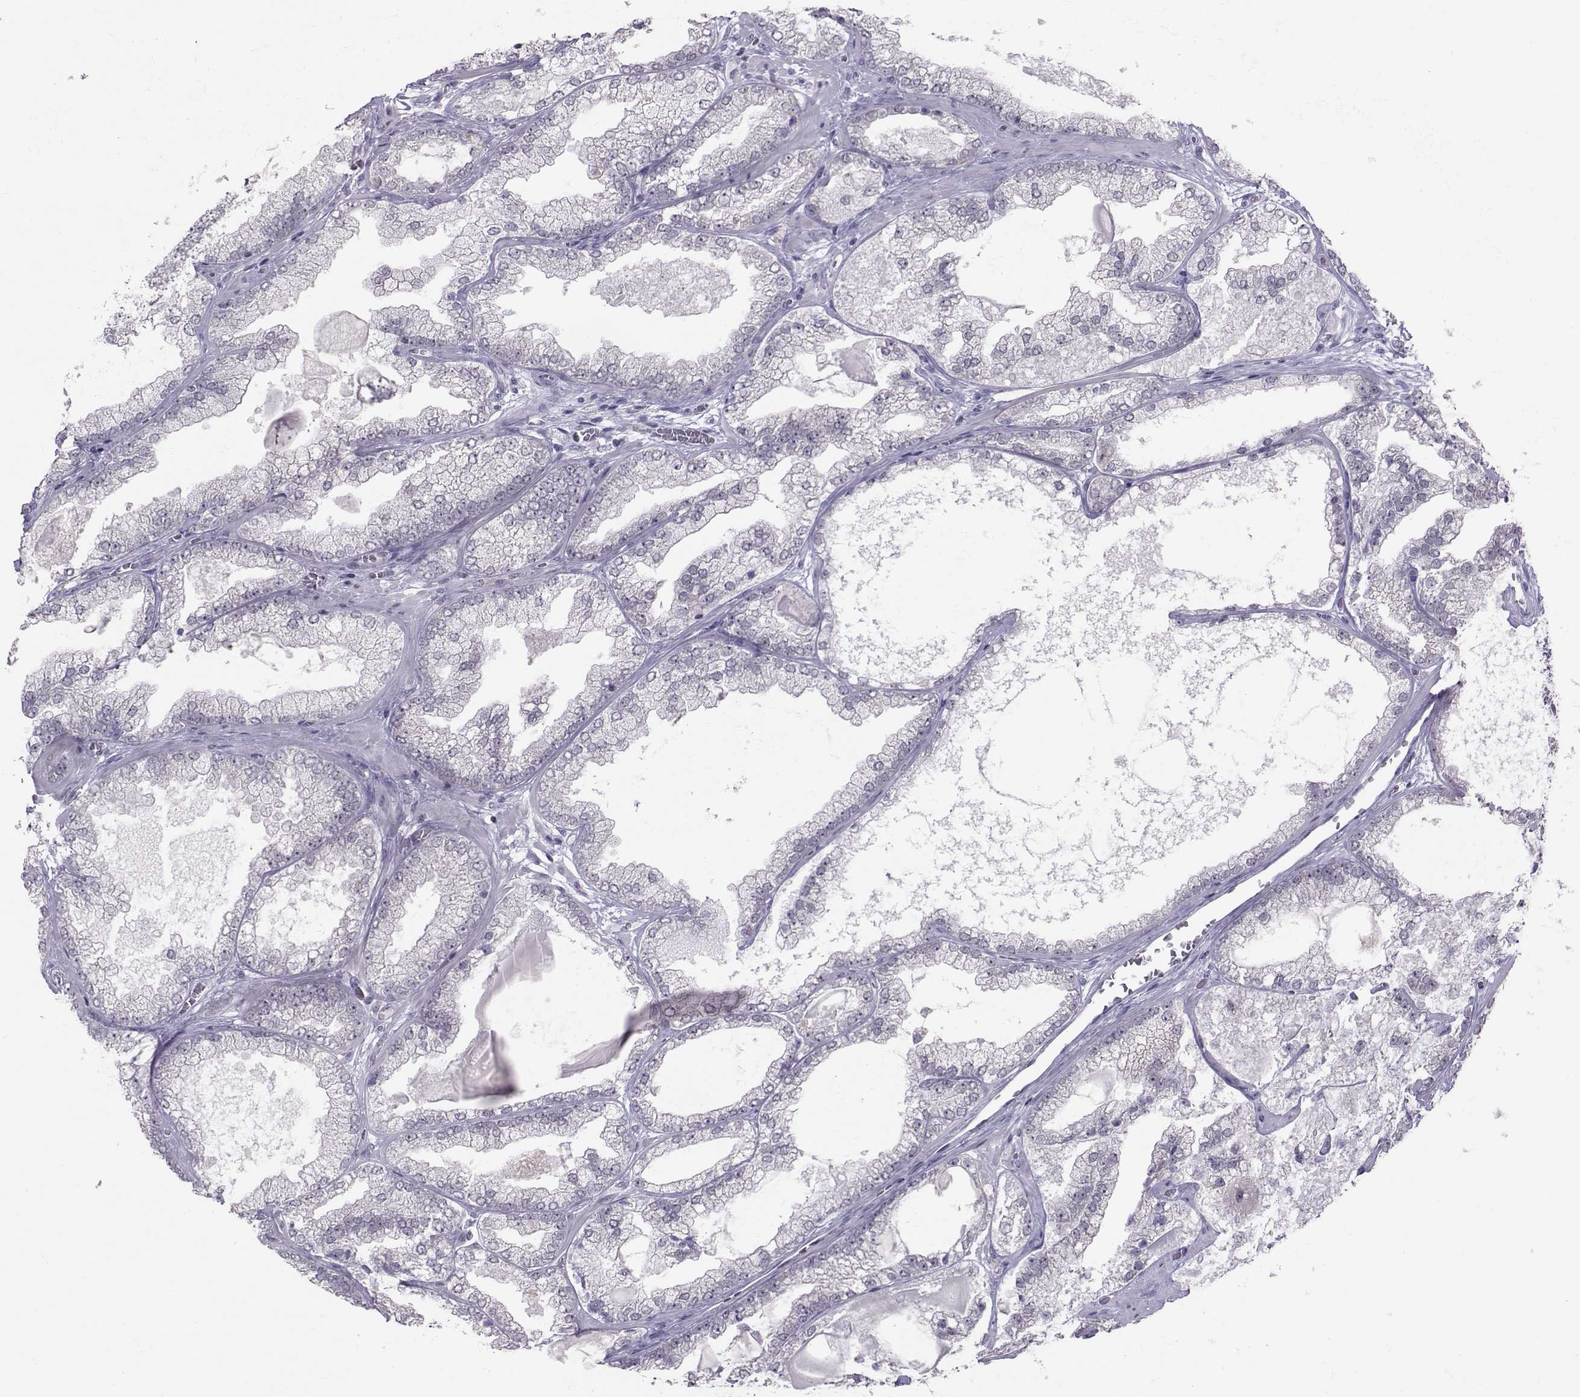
{"staining": {"intensity": "negative", "quantity": "none", "location": "none"}, "tissue": "prostate cancer", "cell_type": "Tumor cells", "image_type": "cancer", "snomed": [{"axis": "morphology", "description": "Adenocarcinoma, Low grade"}, {"axis": "topography", "description": "Prostate"}], "caption": "High power microscopy histopathology image of an immunohistochemistry photomicrograph of prostate cancer, revealing no significant expression in tumor cells. (DAB IHC visualized using brightfield microscopy, high magnification).", "gene": "DNAAF1", "patient": {"sex": "male", "age": 57}}